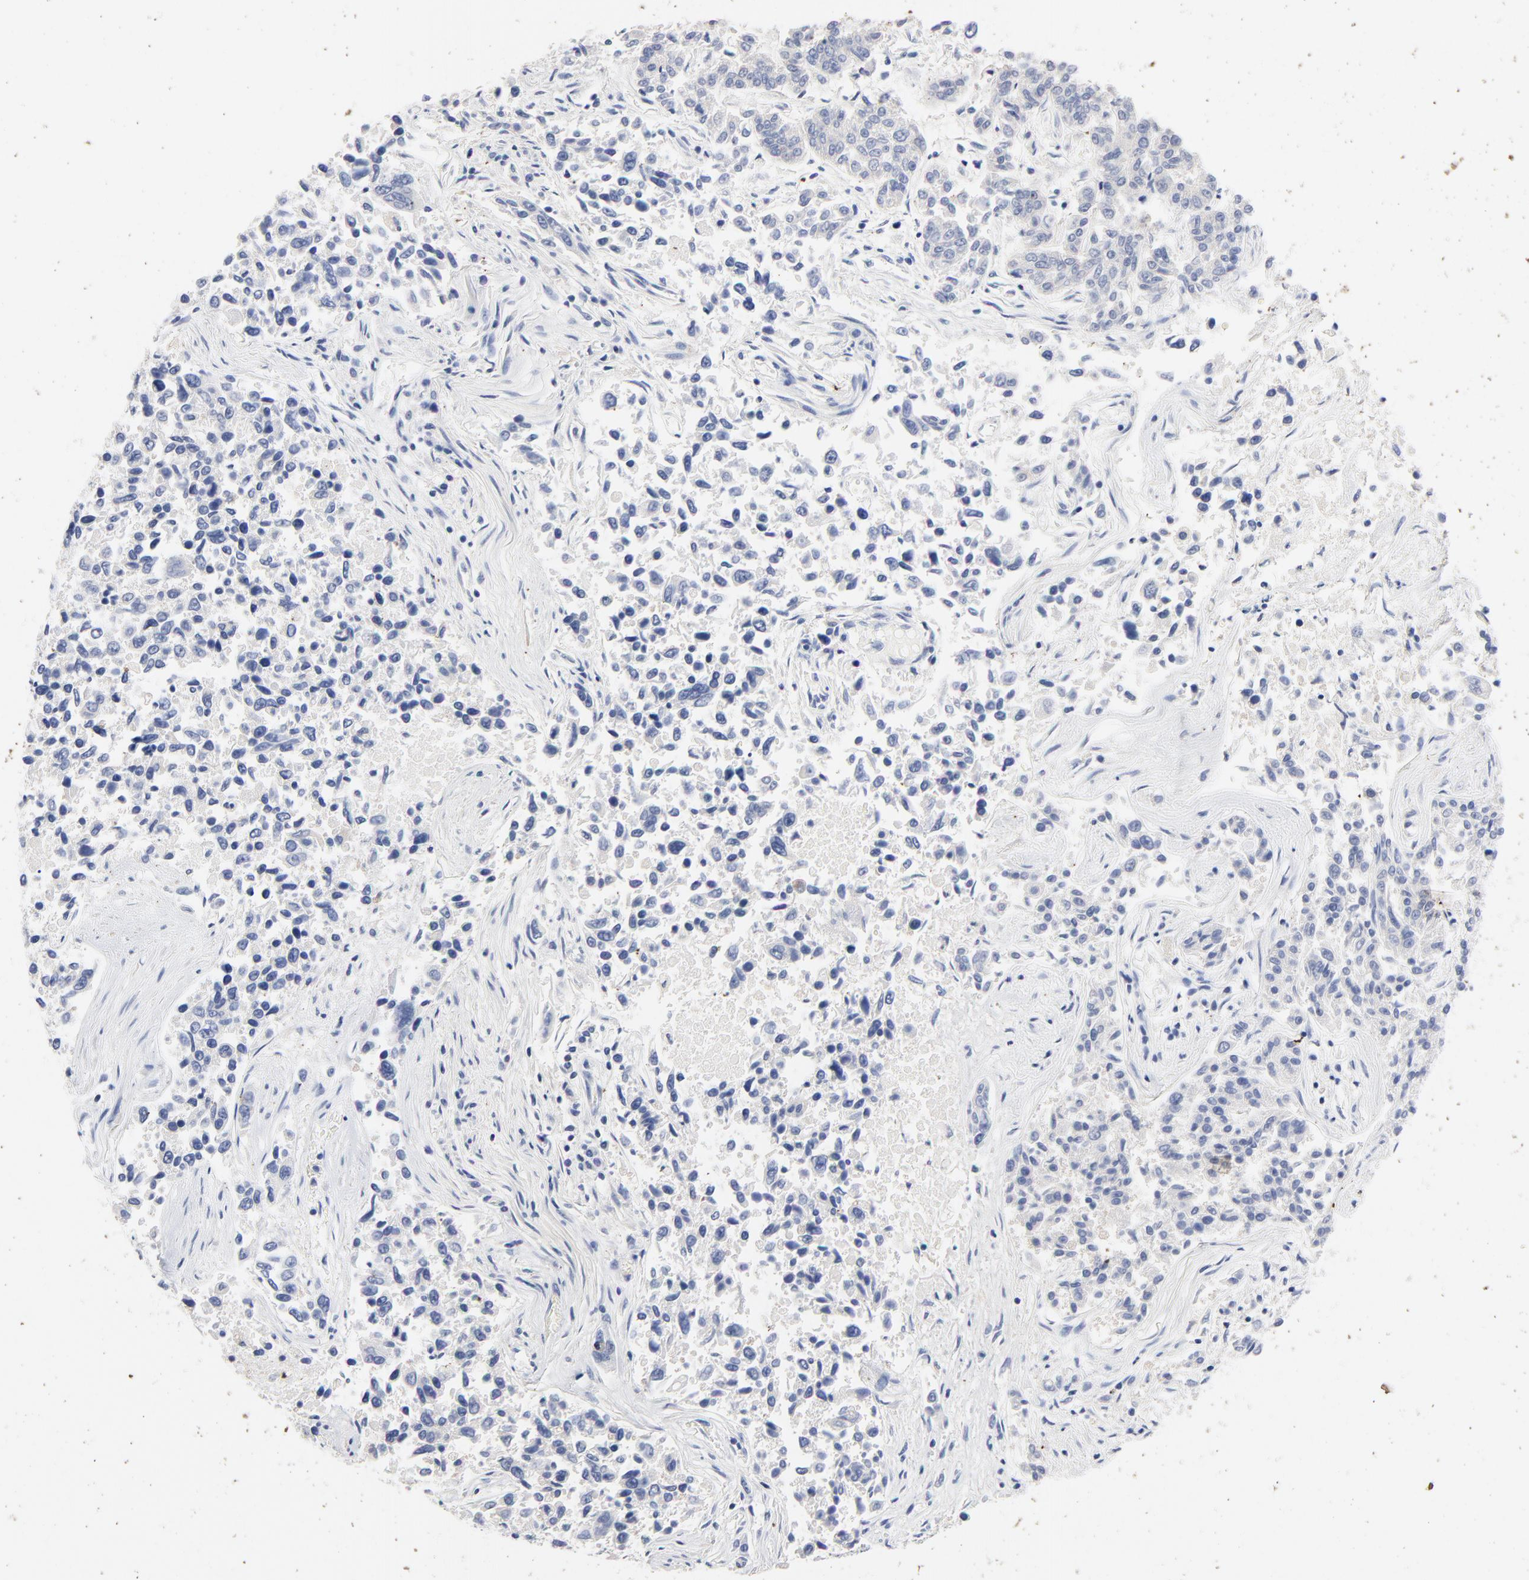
{"staining": {"intensity": "negative", "quantity": "none", "location": "none"}, "tissue": "lung cancer", "cell_type": "Tumor cells", "image_type": "cancer", "snomed": [{"axis": "morphology", "description": "Adenocarcinoma, NOS"}, {"axis": "topography", "description": "Lung"}], "caption": "An immunohistochemistry (IHC) micrograph of lung cancer is shown. There is no staining in tumor cells of lung cancer. The staining was performed using DAB (3,3'-diaminobenzidine) to visualize the protein expression in brown, while the nuclei were stained in blue with hematoxylin (Magnification: 20x).", "gene": "AADAC", "patient": {"sex": "male", "age": 84}}